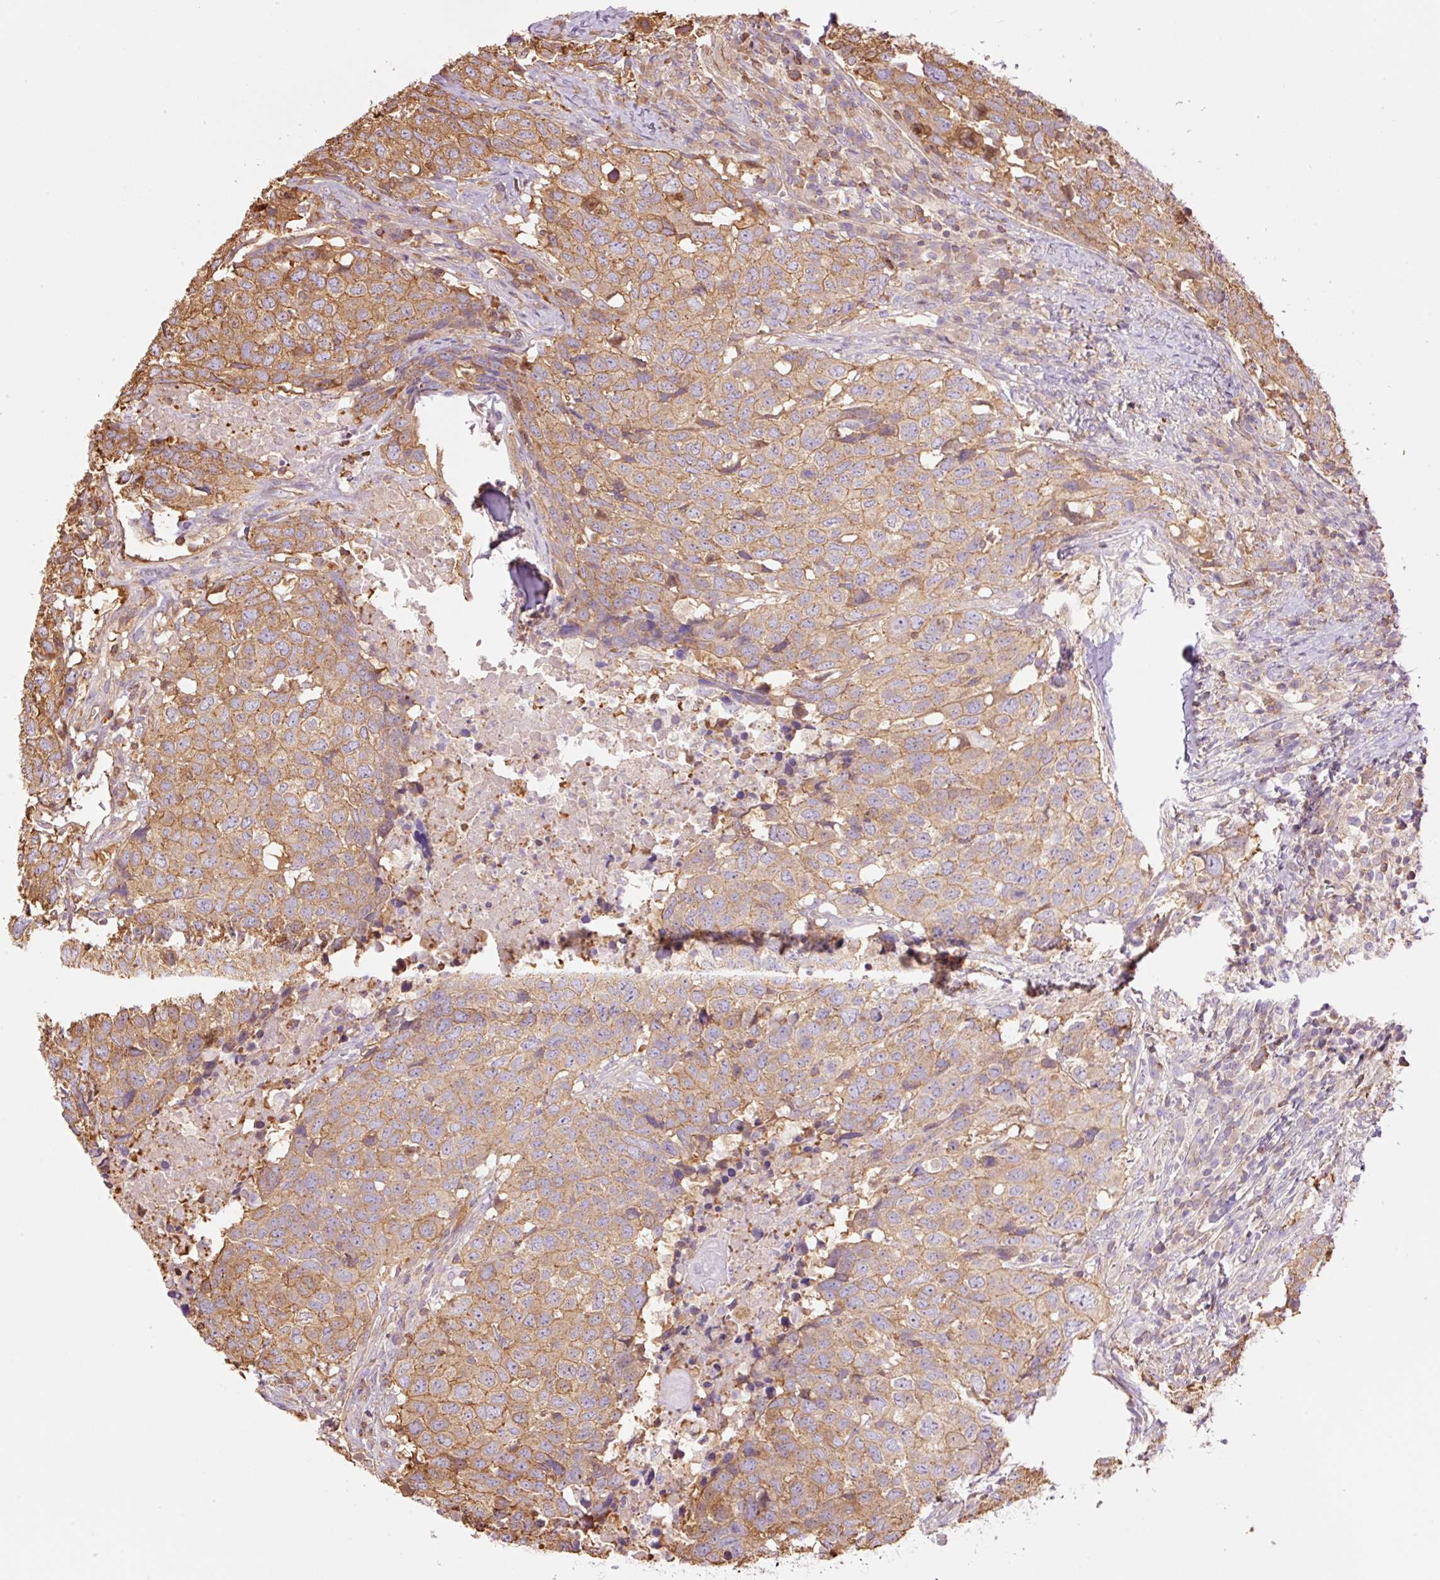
{"staining": {"intensity": "moderate", "quantity": ">75%", "location": "cytoplasmic/membranous"}, "tissue": "head and neck cancer", "cell_type": "Tumor cells", "image_type": "cancer", "snomed": [{"axis": "morphology", "description": "Normal tissue, NOS"}, {"axis": "morphology", "description": "Squamous cell carcinoma, NOS"}, {"axis": "topography", "description": "Skeletal muscle"}, {"axis": "topography", "description": "Vascular tissue"}, {"axis": "topography", "description": "Peripheral nerve tissue"}, {"axis": "topography", "description": "Head-Neck"}], "caption": "The immunohistochemical stain labels moderate cytoplasmic/membranous staining in tumor cells of head and neck cancer tissue. Immunohistochemistry stains the protein of interest in brown and the nuclei are stained blue.", "gene": "PPP1R1B", "patient": {"sex": "male", "age": 66}}